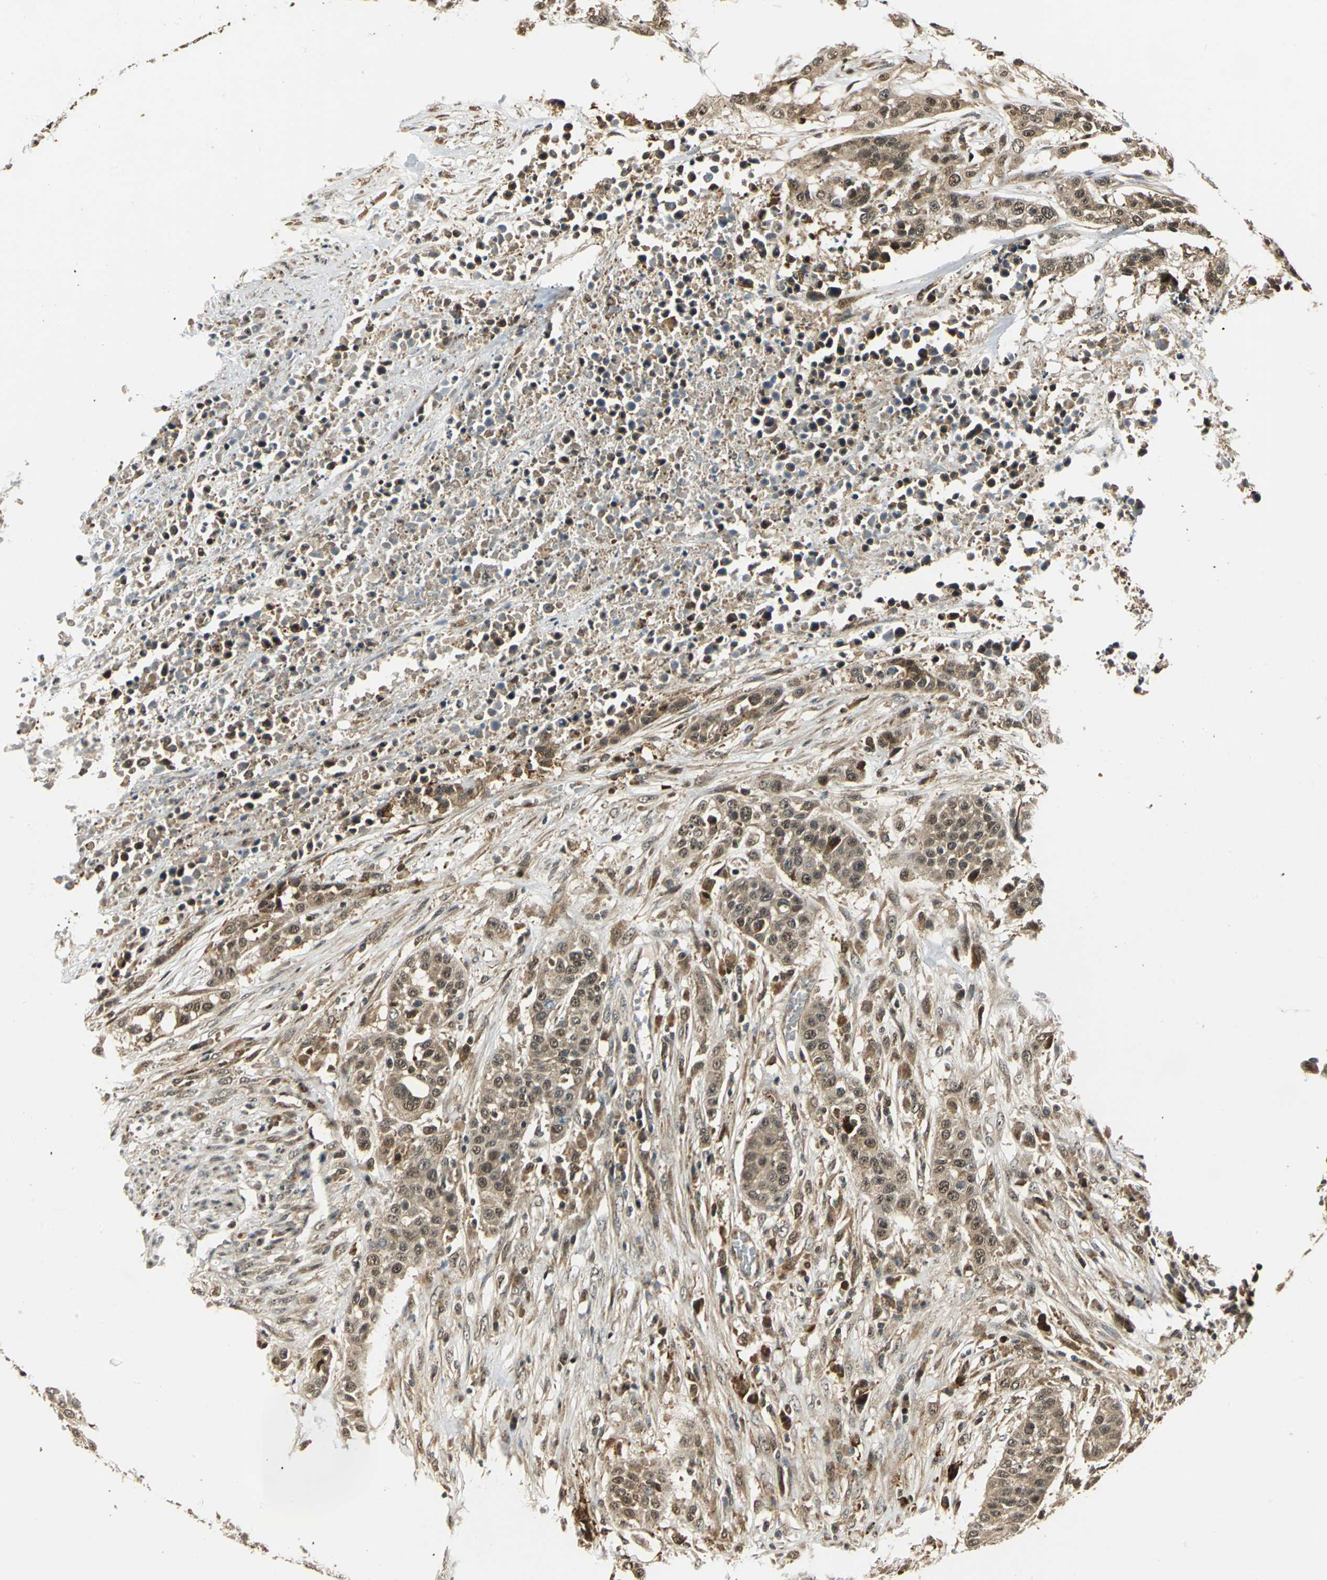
{"staining": {"intensity": "weak", "quantity": ">75%", "location": "cytoplasmic/membranous,nuclear"}, "tissue": "urothelial cancer", "cell_type": "Tumor cells", "image_type": "cancer", "snomed": [{"axis": "morphology", "description": "Urothelial carcinoma, High grade"}, {"axis": "topography", "description": "Urinary bladder"}], "caption": "Human urothelial cancer stained with a brown dye shows weak cytoplasmic/membranous and nuclear positive expression in approximately >75% of tumor cells.", "gene": "PPP1R13L", "patient": {"sex": "male", "age": 74}}